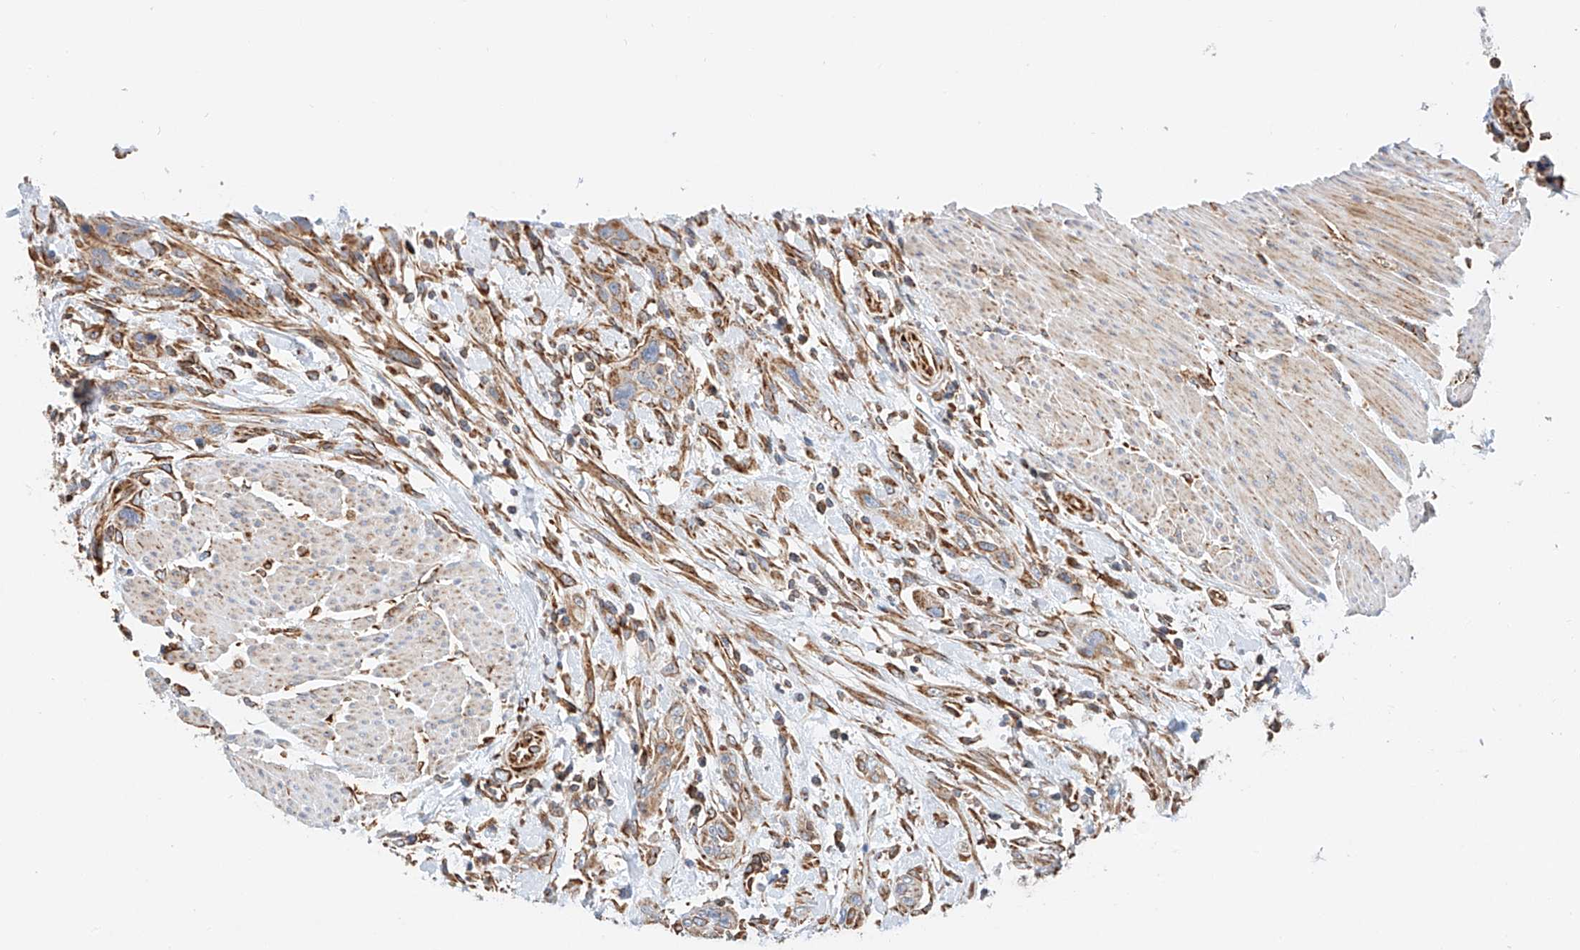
{"staining": {"intensity": "weak", "quantity": ">75%", "location": "cytoplasmic/membranous"}, "tissue": "urothelial cancer", "cell_type": "Tumor cells", "image_type": "cancer", "snomed": [{"axis": "morphology", "description": "Urothelial carcinoma, High grade"}, {"axis": "topography", "description": "Urinary bladder"}], "caption": "Immunohistochemical staining of urothelial cancer displays weak cytoplasmic/membranous protein expression in approximately >75% of tumor cells.", "gene": "NDUFV3", "patient": {"sex": "male", "age": 35}}